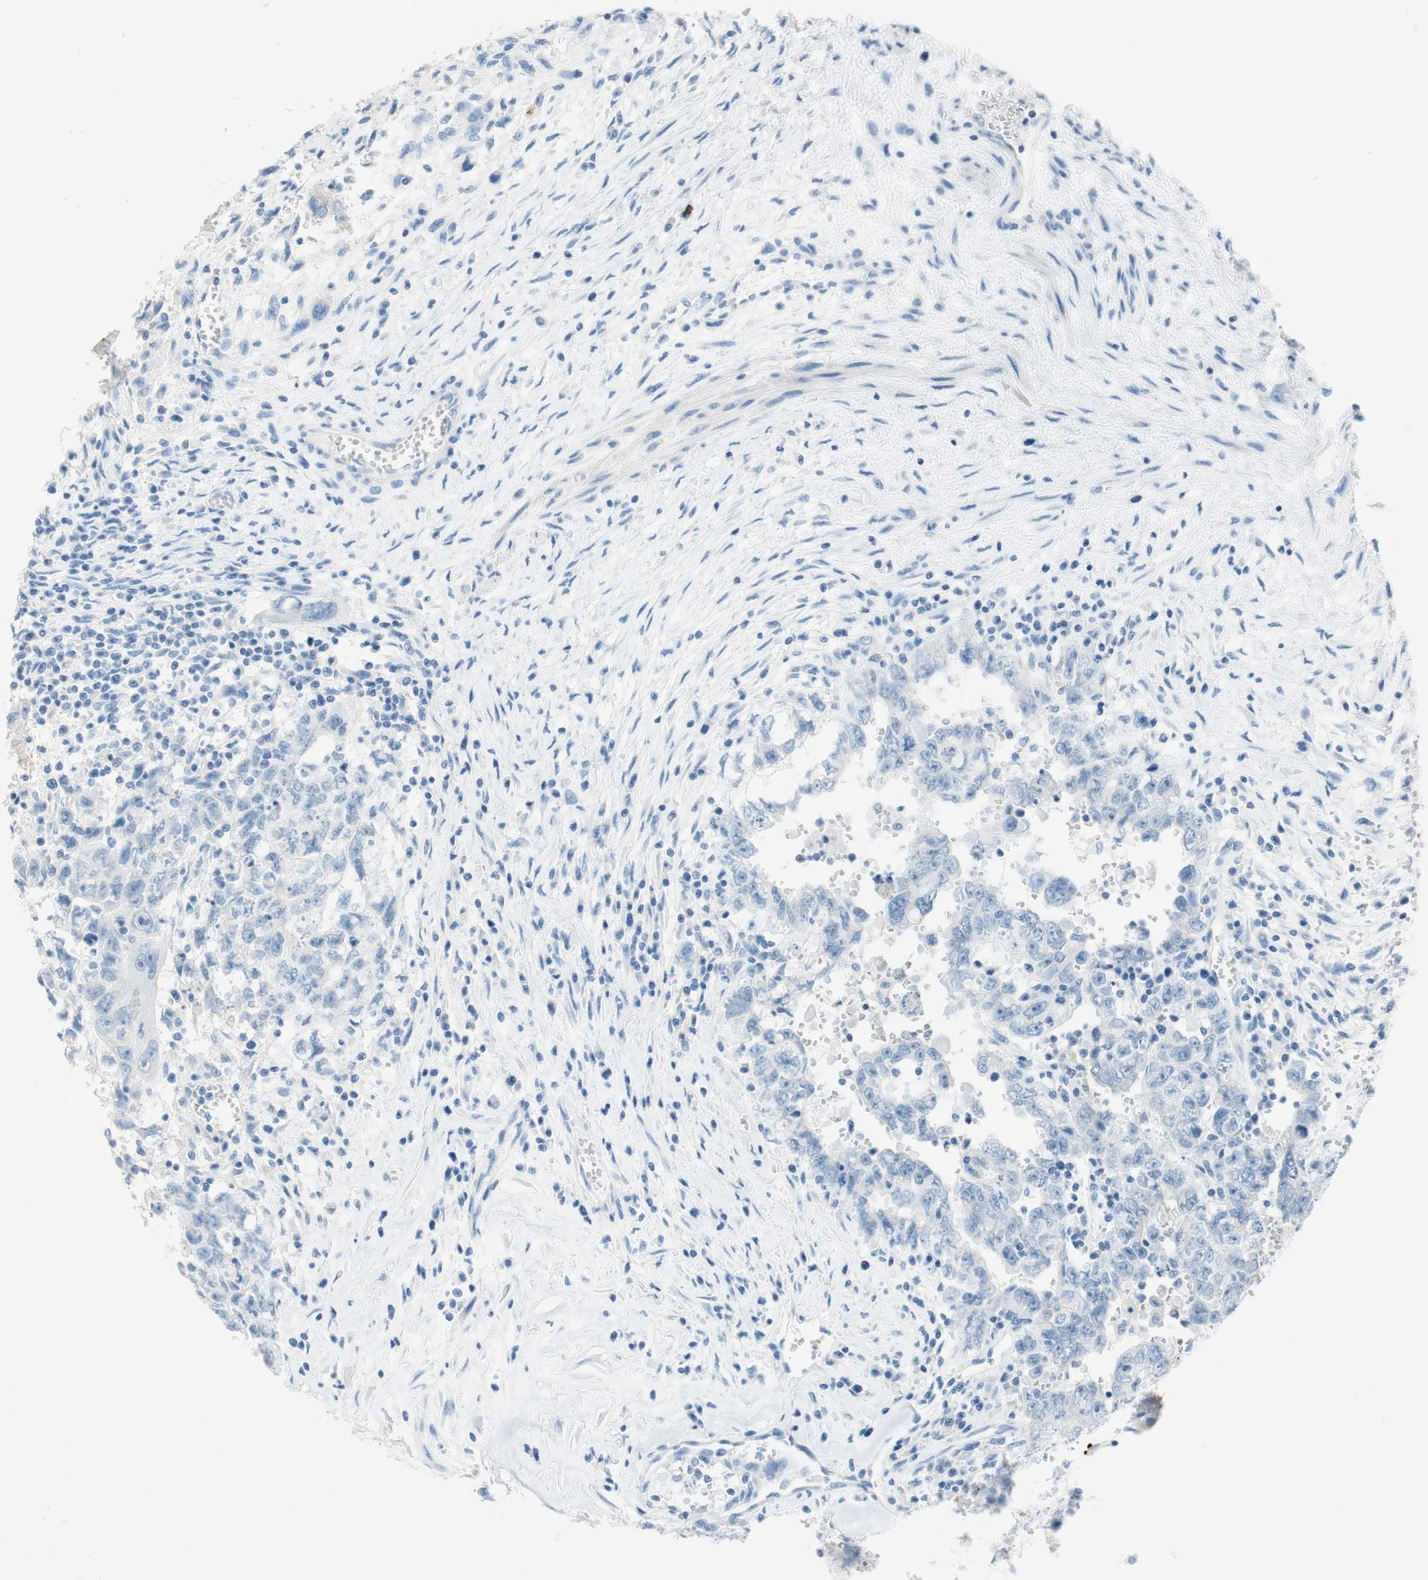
{"staining": {"intensity": "negative", "quantity": "none", "location": "none"}, "tissue": "testis cancer", "cell_type": "Tumor cells", "image_type": "cancer", "snomed": [{"axis": "morphology", "description": "Carcinoma, Embryonal, NOS"}, {"axis": "topography", "description": "Testis"}], "caption": "An IHC histopathology image of embryonal carcinoma (testis) is shown. There is no staining in tumor cells of embryonal carcinoma (testis).", "gene": "CEACAM1", "patient": {"sex": "male", "age": 28}}